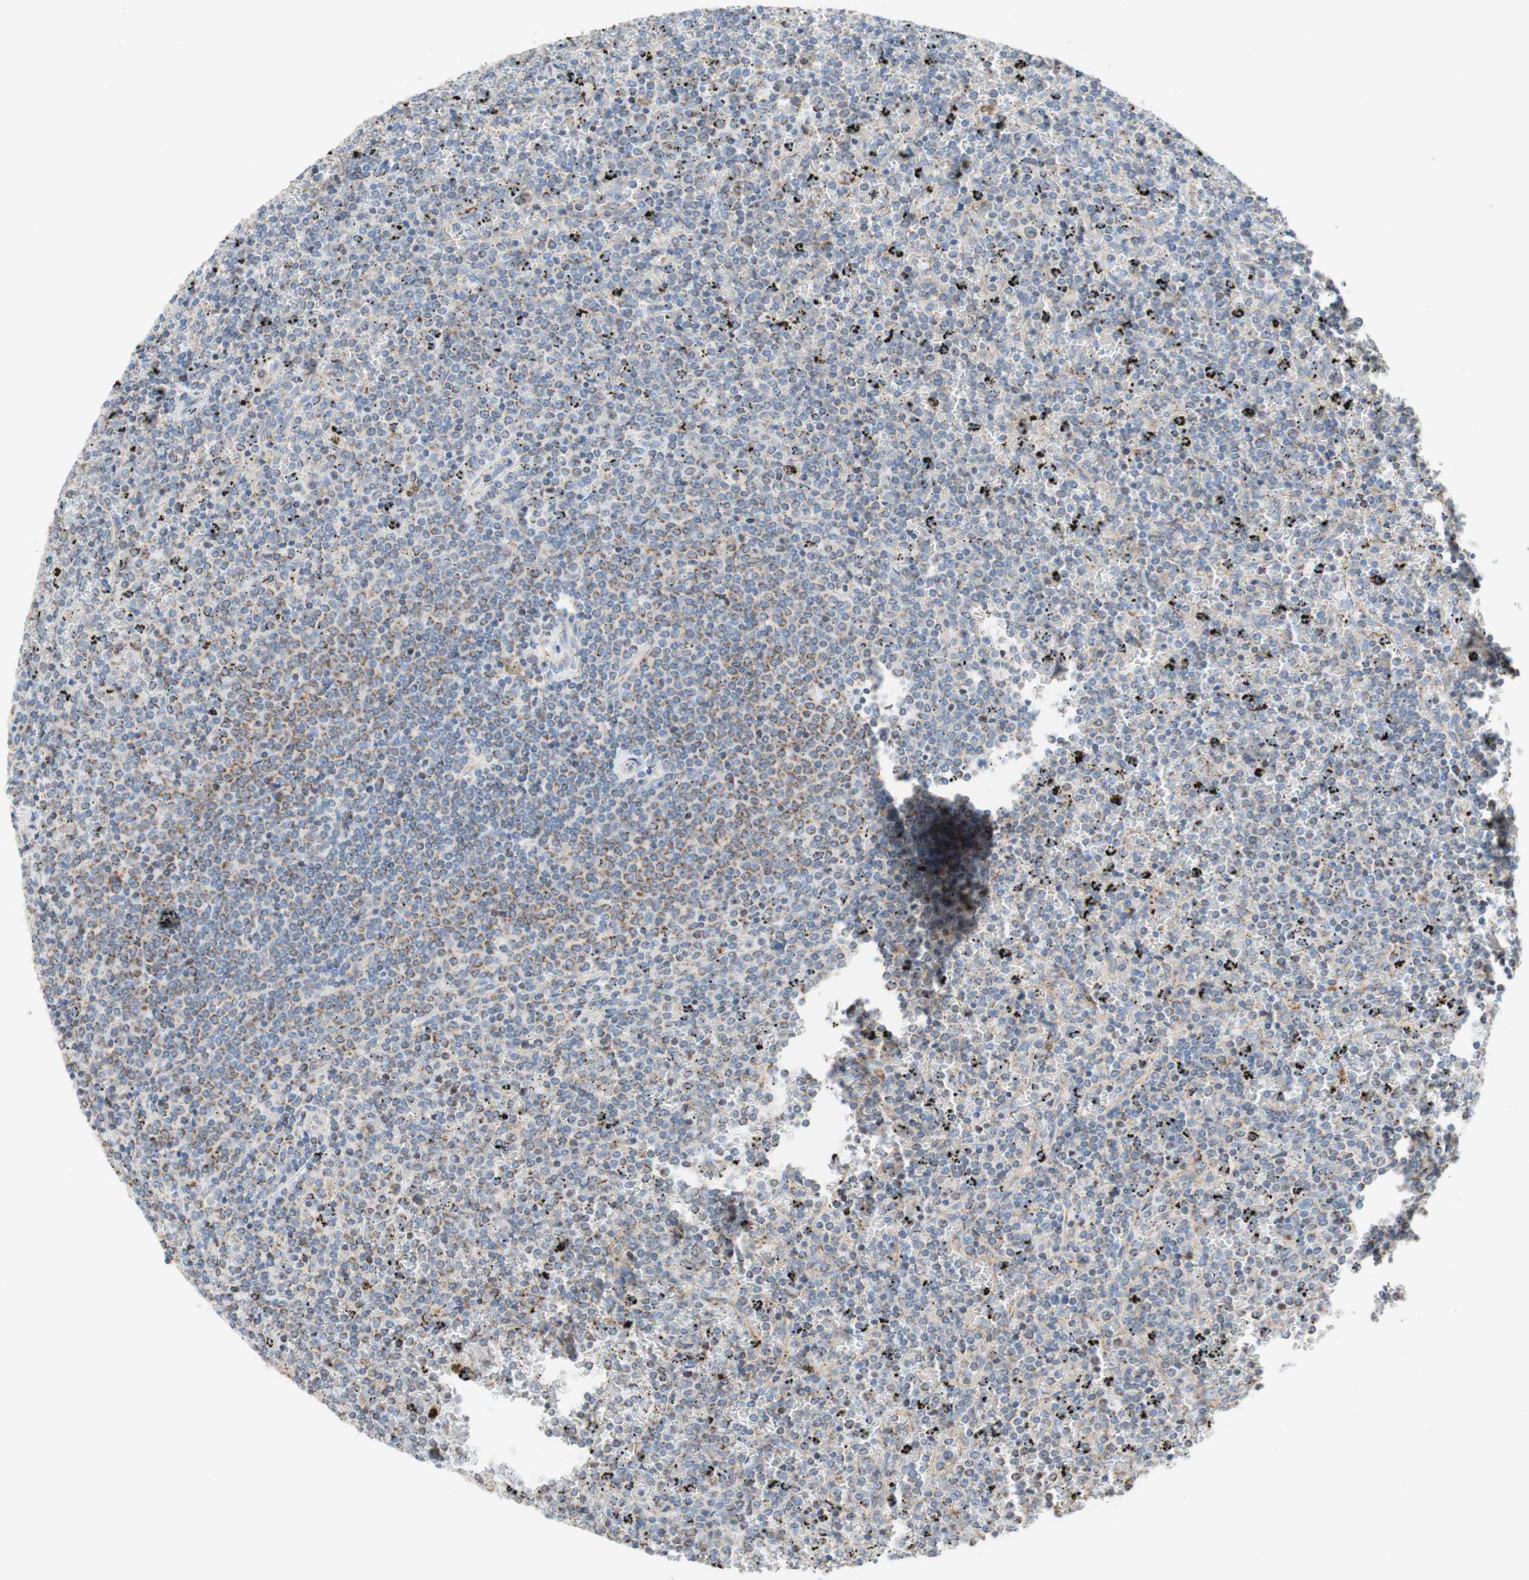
{"staining": {"intensity": "weak", "quantity": "<25%", "location": "cytoplasmic/membranous"}, "tissue": "lymphoma", "cell_type": "Tumor cells", "image_type": "cancer", "snomed": [{"axis": "morphology", "description": "Malignant lymphoma, non-Hodgkin's type, Low grade"}, {"axis": "topography", "description": "Spleen"}], "caption": "Immunohistochemical staining of lymphoma demonstrates no significant expression in tumor cells.", "gene": "SDHB", "patient": {"sex": "female", "age": 77}}